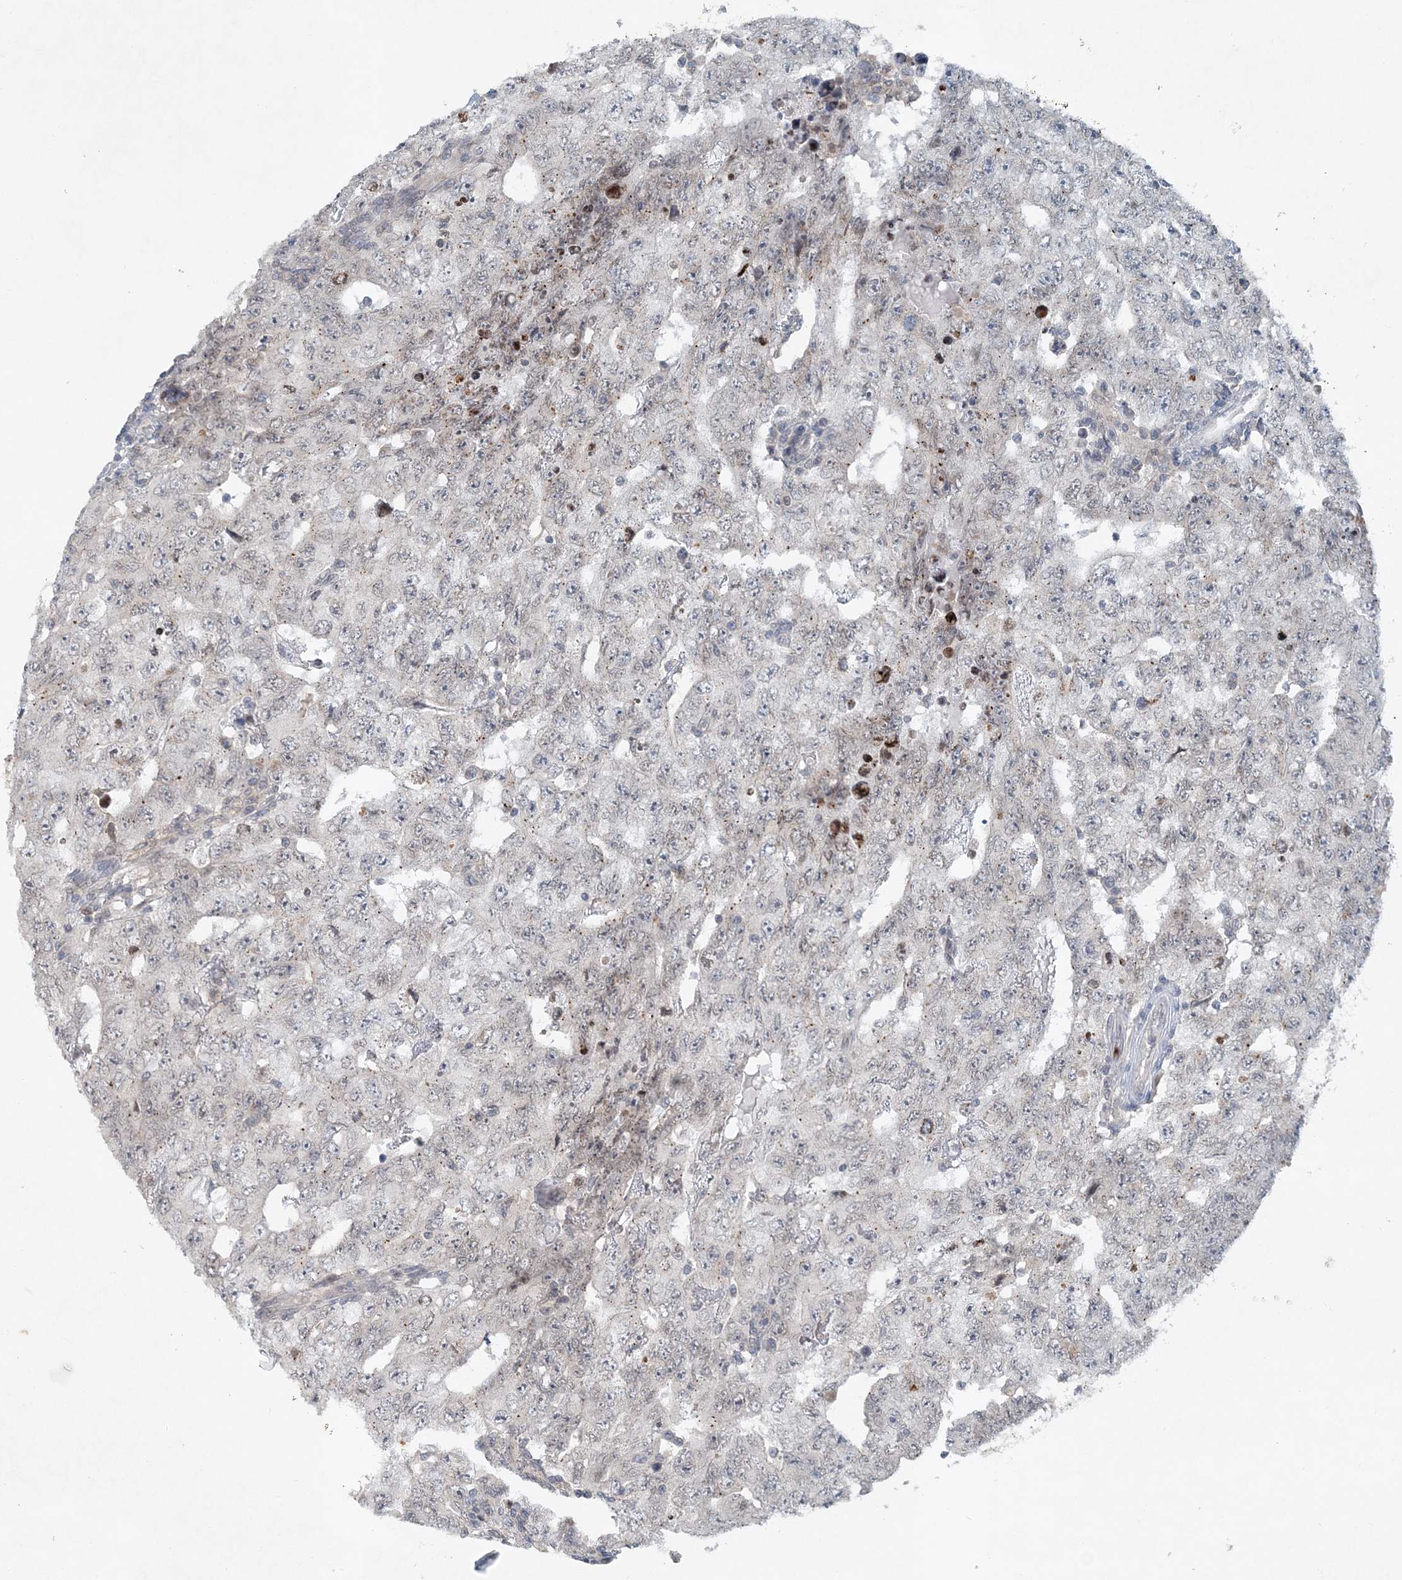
{"staining": {"intensity": "negative", "quantity": "none", "location": "none"}, "tissue": "testis cancer", "cell_type": "Tumor cells", "image_type": "cancer", "snomed": [{"axis": "morphology", "description": "Carcinoma, Embryonal, NOS"}, {"axis": "topography", "description": "Testis"}], "caption": "Testis embryonal carcinoma stained for a protein using immunohistochemistry (IHC) shows no positivity tumor cells.", "gene": "NUP54", "patient": {"sex": "male", "age": 26}}